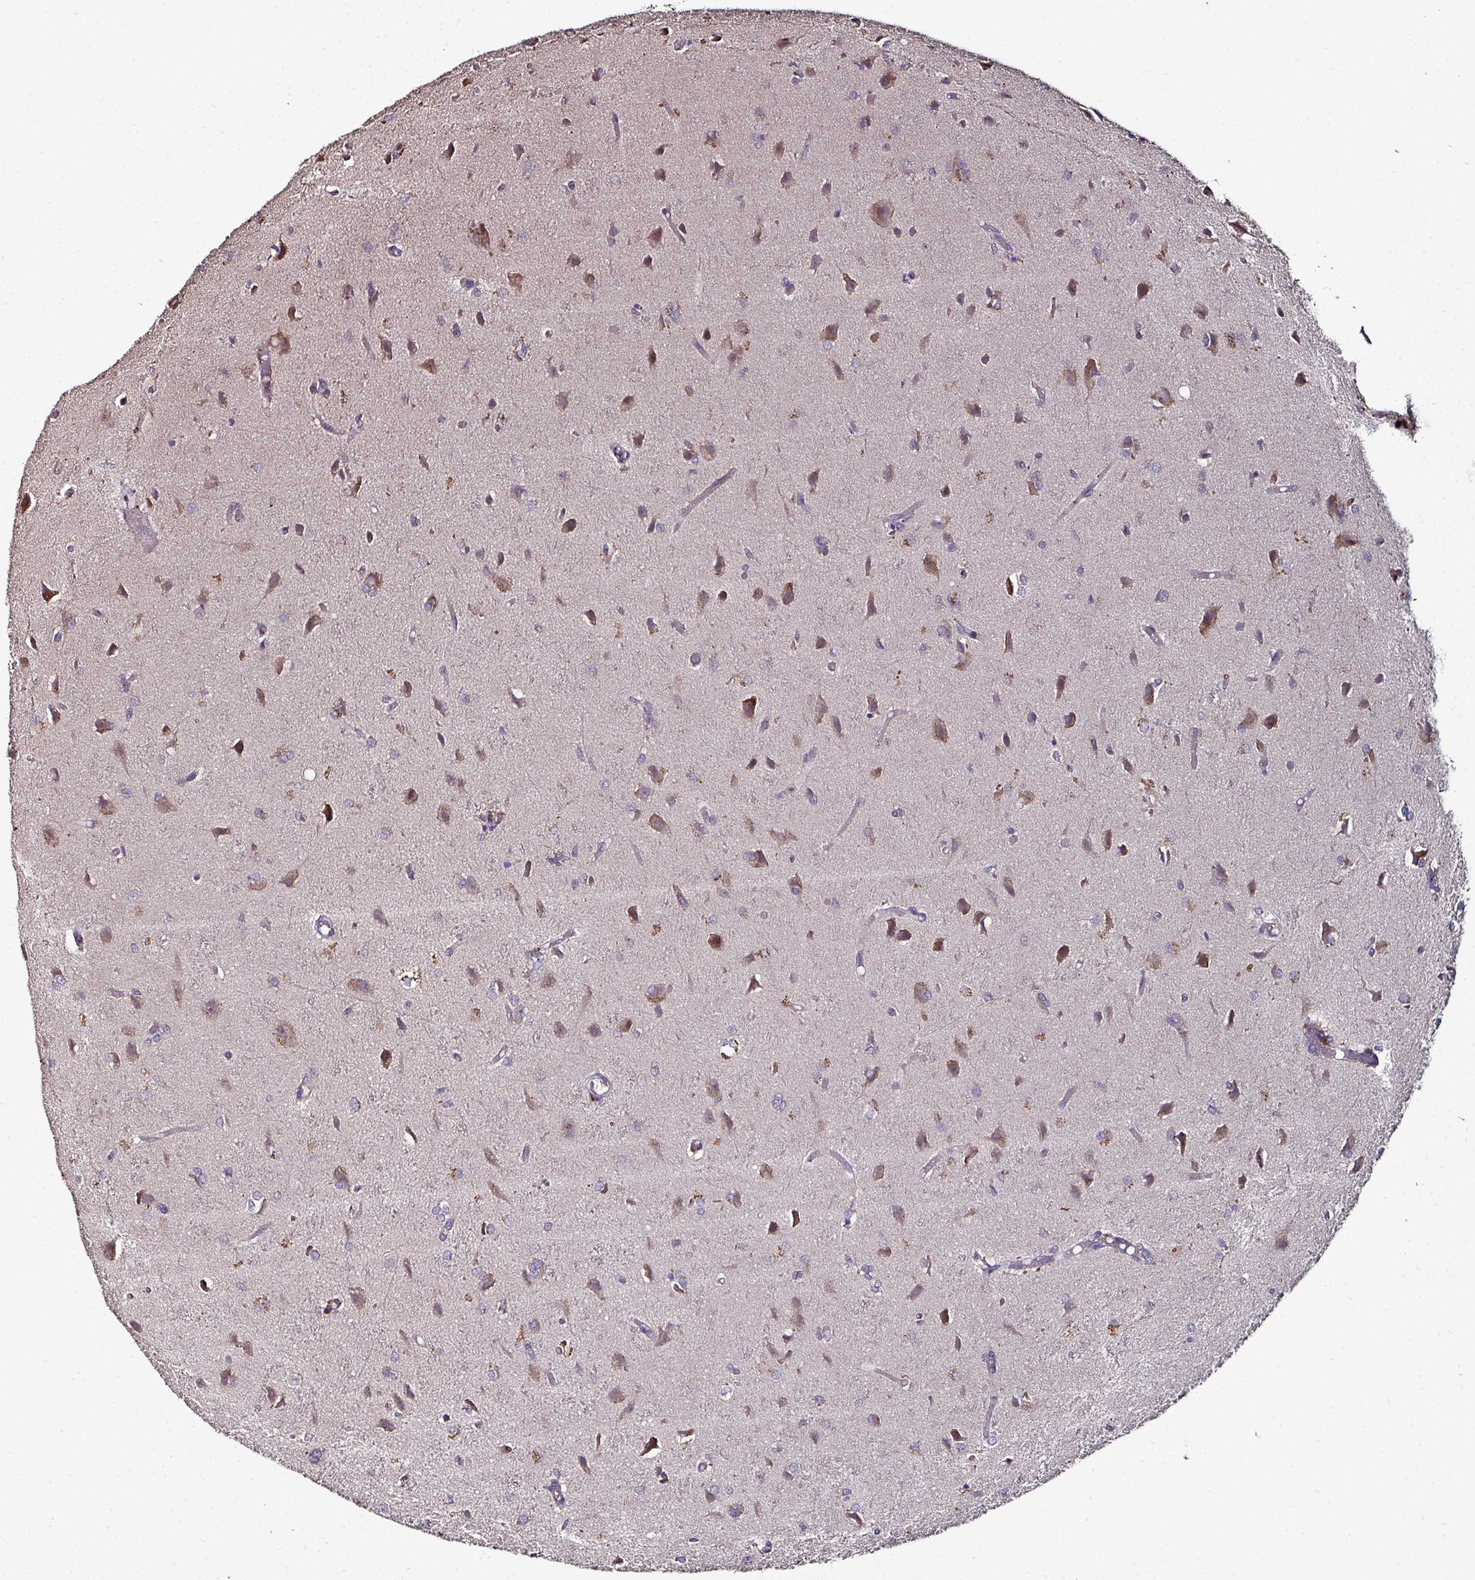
{"staining": {"intensity": "negative", "quantity": "none", "location": "none"}, "tissue": "glioma", "cell_type": "Tumor cells", "image_type": "cancer", "snomed": [{"axis": "morphology", "description": "Glioma, malignant, High grade"}, {"axis": "topography", "description": "Brain"}], "caption": "The IHC photomicrograph has no significant expression in tumor cells of glioma tissue.", "gene": "CTDSP2", "patient": {"sex": "female", "age": 50}}